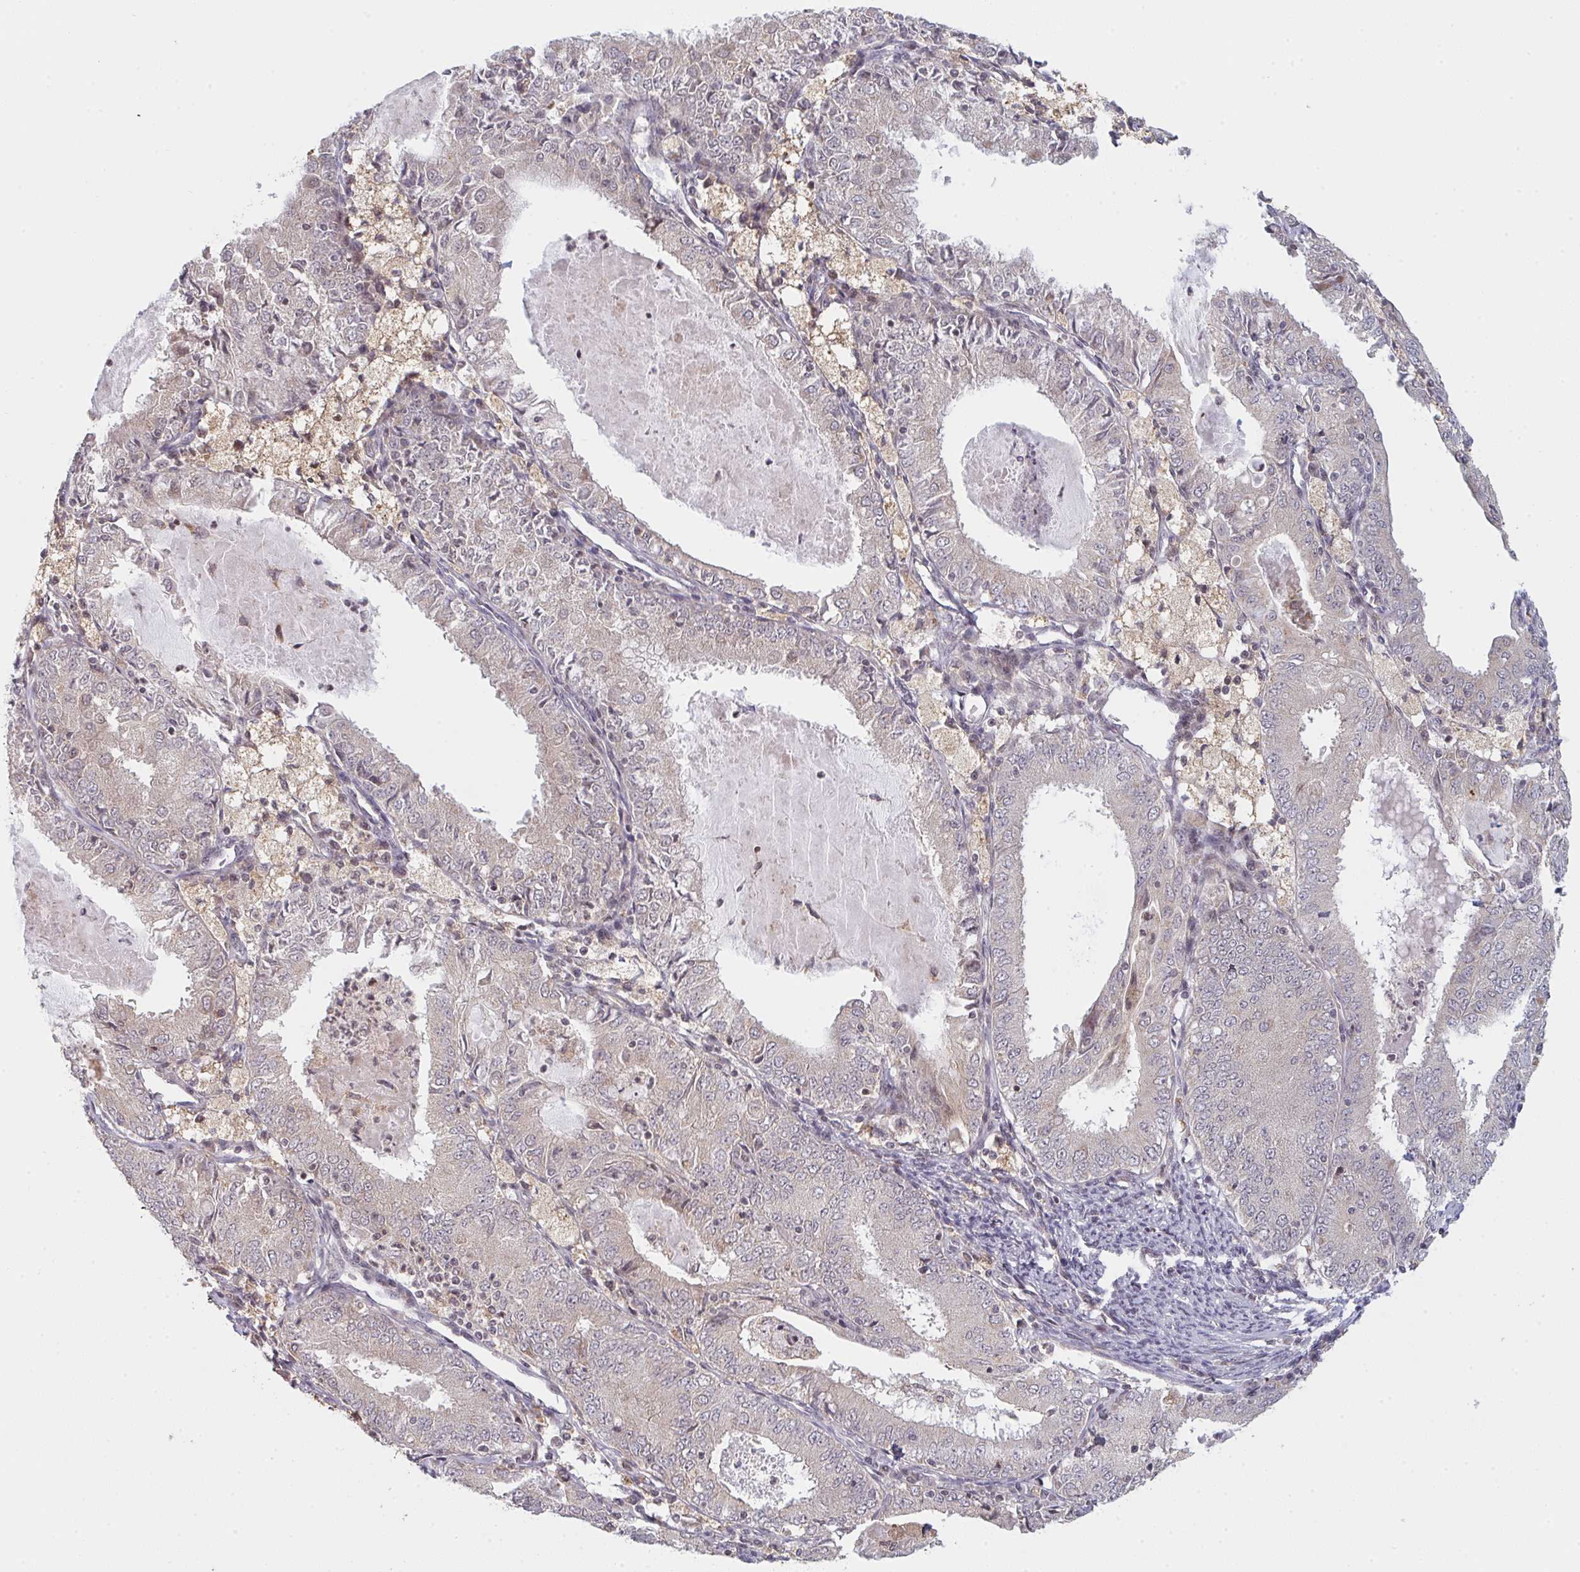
{"staining": {"intensity": "negative", "quantity": "none", "location": "none"}, "tissue": "endometrial cancer", "cell_type": "Tumor cells", "image_type": "cancer", "snomed": [{"axis": "morphology", "description": "Adenocarcinoma, NOS"}, {"axis": "topography", "description": "Endometrium"}], "caption": "IHC image of neoplastic tissue: endometrial adenocarcinoma stained with DAB displays no significant protein expression in tumor cells. Nuclei are stained in blue.", "gene": "DCST1", "patient": {"sex": "female", "age": 57}}